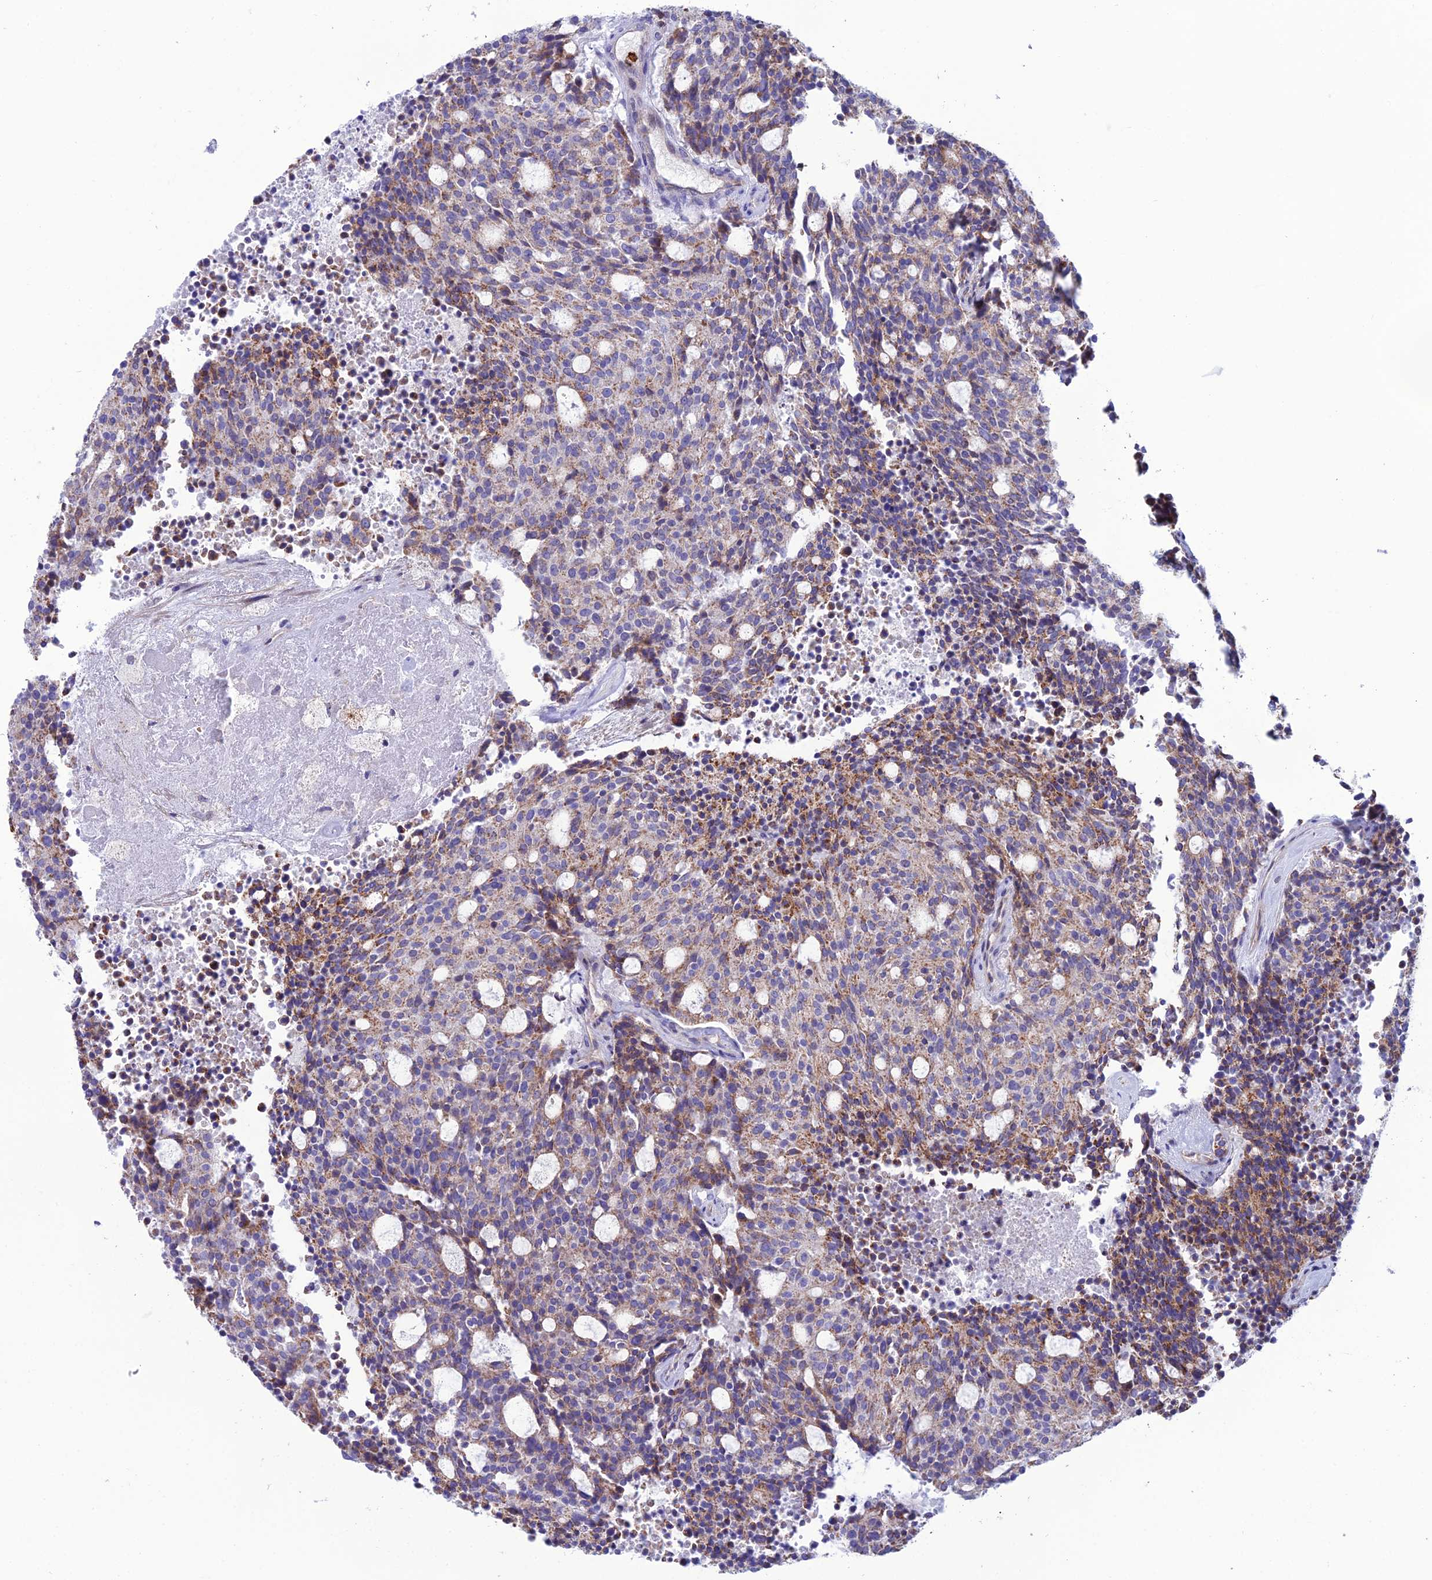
{"staining": {"intensity": "moderate", "quantity": "25%-75%", "location": "cytoplasmic/membranous"}, "tissue": "carcinoid", "cell_type": "Tumor cells", "image_type": "cancer", "snomed": [{"axis": "morphology", "description": "Carcinoid, malignant, NOS"}, {"axis": "topography", "description": "Pancreas"}], "caption": "Brown immunohistochemical staining in human carcinoid (malignant) shows moderate cytoplasmic/membranous expression in about 25%-75% of tumor cells.", "gene": "COL6A6", "patient": {"sex": "female", "age": 54}}